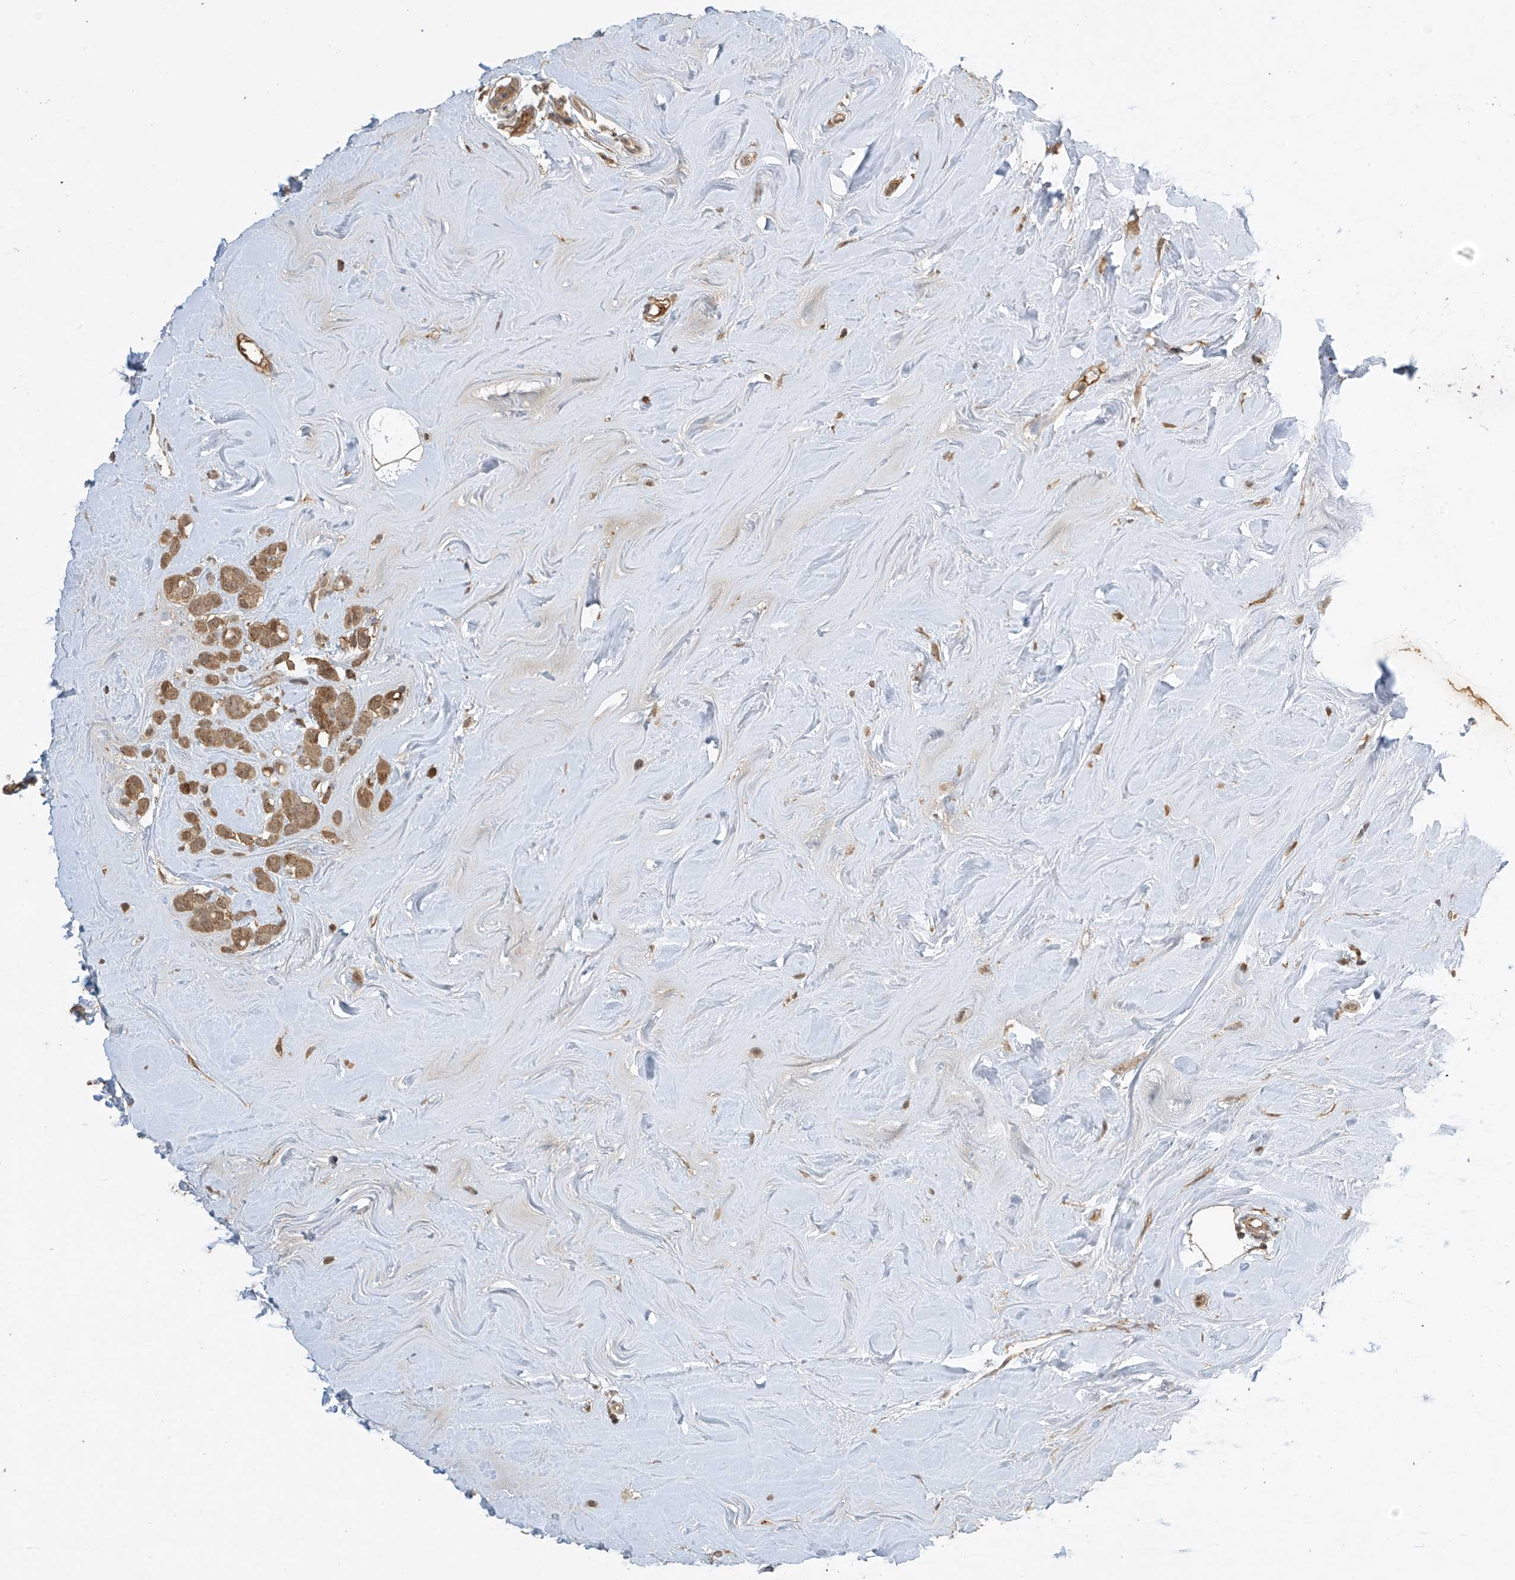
{"staining": {"intensity": "moderate", "quantity": ">75%", "location": "cytoplasmic/membranous"}, "tissue": "breast cancer", "cell_type": "Tumor cells", "image_type": "cancer", "snomed": [{"axis": "morphology", "description": "Lobular carcinoma"}, {"axis": "topography", "description": "Breast"}], "caption": "Breast lobular carcinoma tissue shows moderate cytoplasmic/membranous staining in about >75% of tumor cells", "gene": "SLFN14", "patient": {"sex": "female", "age": 47}}